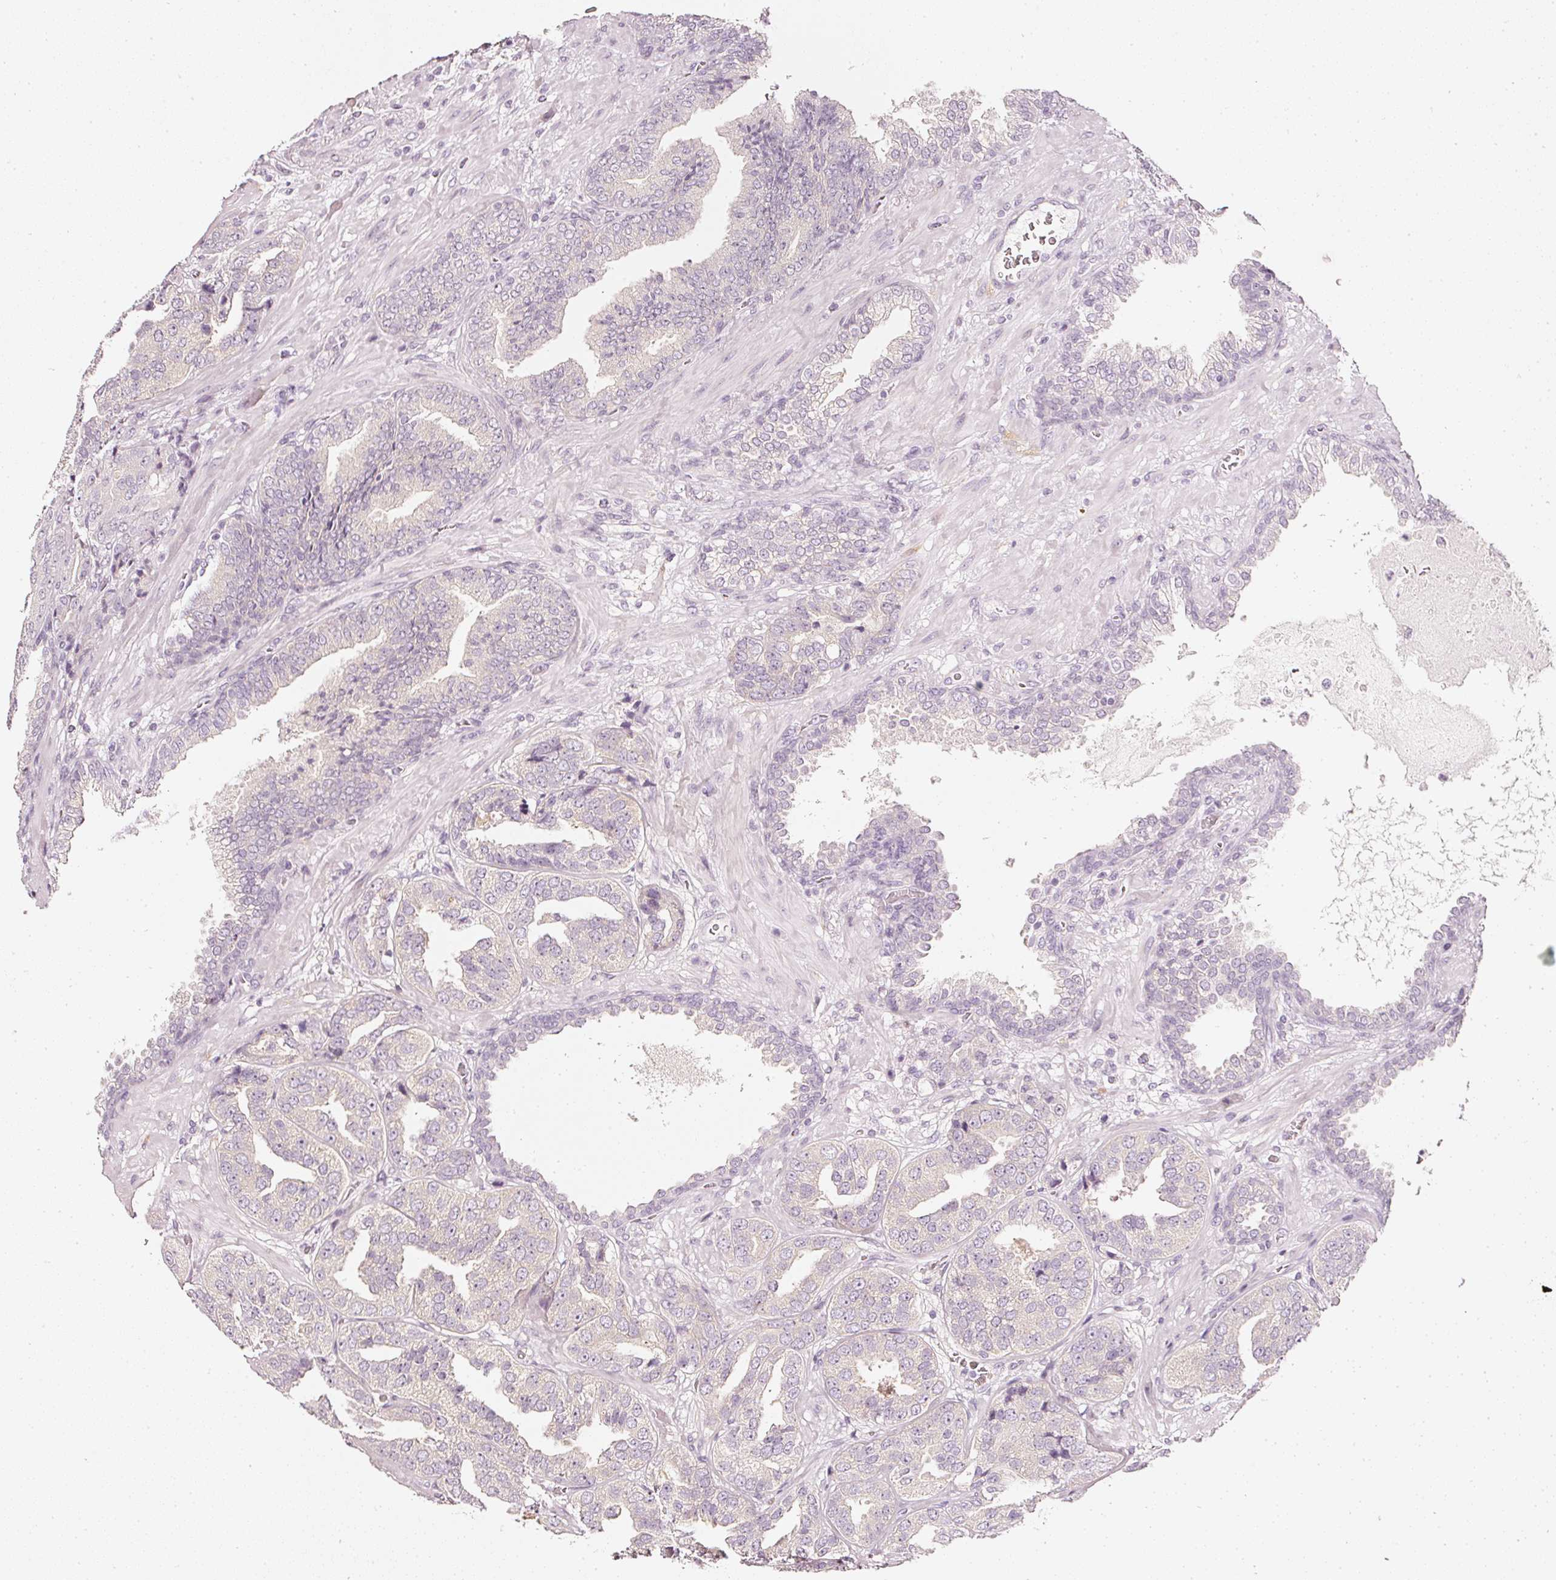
{"staining": {"intensity": "weak", "quantity": "<25%", "location": "cytoplasmic/membranous"}, "tissue": "prostate cancer", "cell_type": "Tumor cells", "image_type": "cancer", "snomed": [{"axis": "morphology", "description": "Adenocarcinoma, High grade"}, {"axis": "topography", "description": "Prostate"}], "caption": "Histopathology image shows no protein staining in tumor cells of prostate cancer tissue.", "gene": "CNP", "patient": {"sex": "male", "age": 63}}